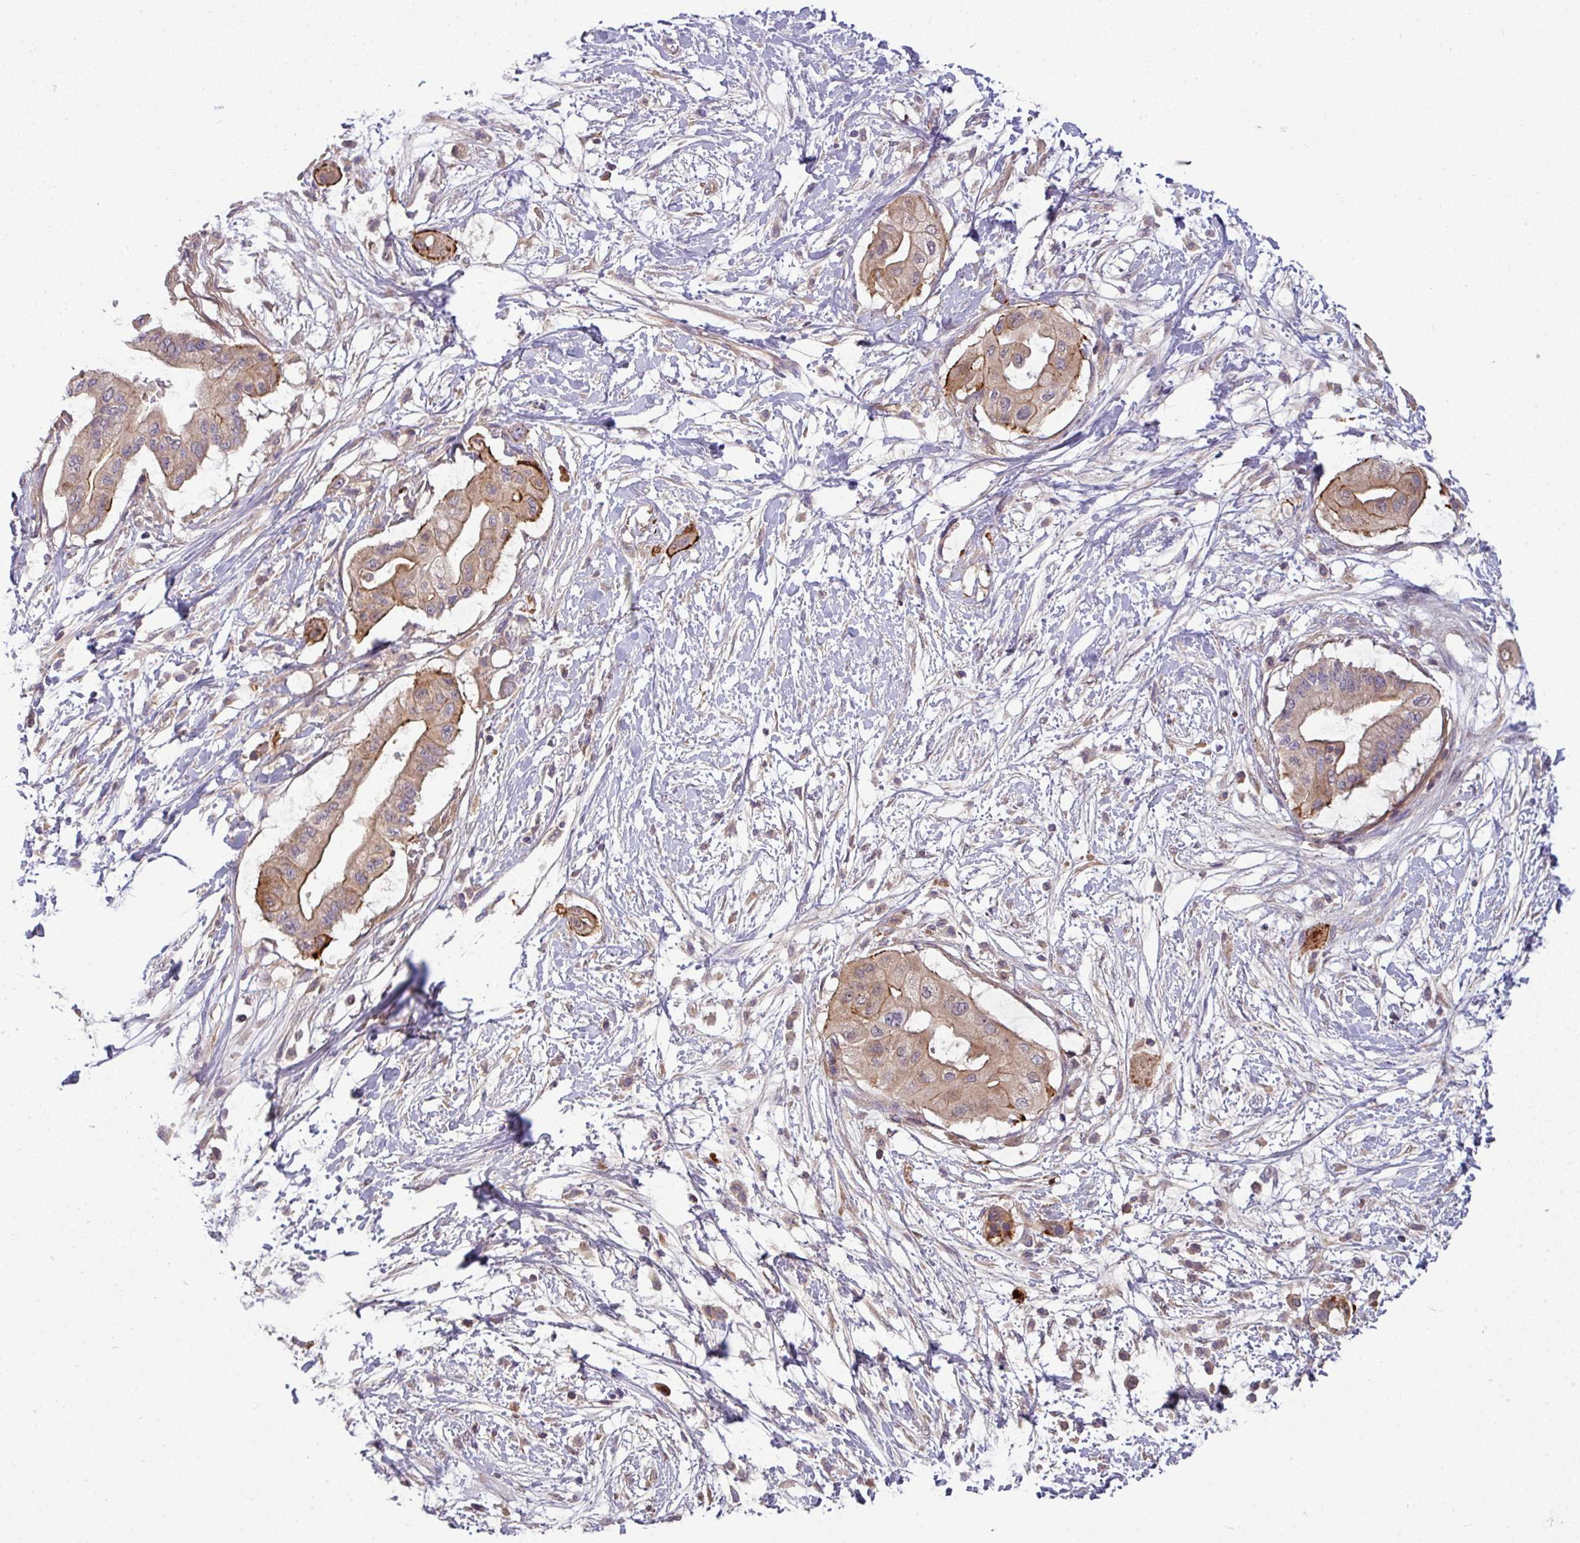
{"staining": {"intensity": "moderate", "quantity": ">75%", "location": "cytoplasmic/membranous"}, "tissue": "pancreatic cancer", "cell_type": "Tumor cells", "image_type": "cancer", "snomed": [{"axis": "morphology", "description": "Adenocarcinoma, NOS"}, {"axis": "topography", "description": "Pancreas"}], "caption": "Immunohistochemical staining of human pancreatic cancer exhibits moderate cytoplasmic/membranous protein positivity in about >75% of tumor cells. (DAB (3,3'-diaminobenzidine) = brown stain, brightfield microscopy at high magnification).", "gene": "PAPLN", "patient": {"sex": "male", "age": 68}}